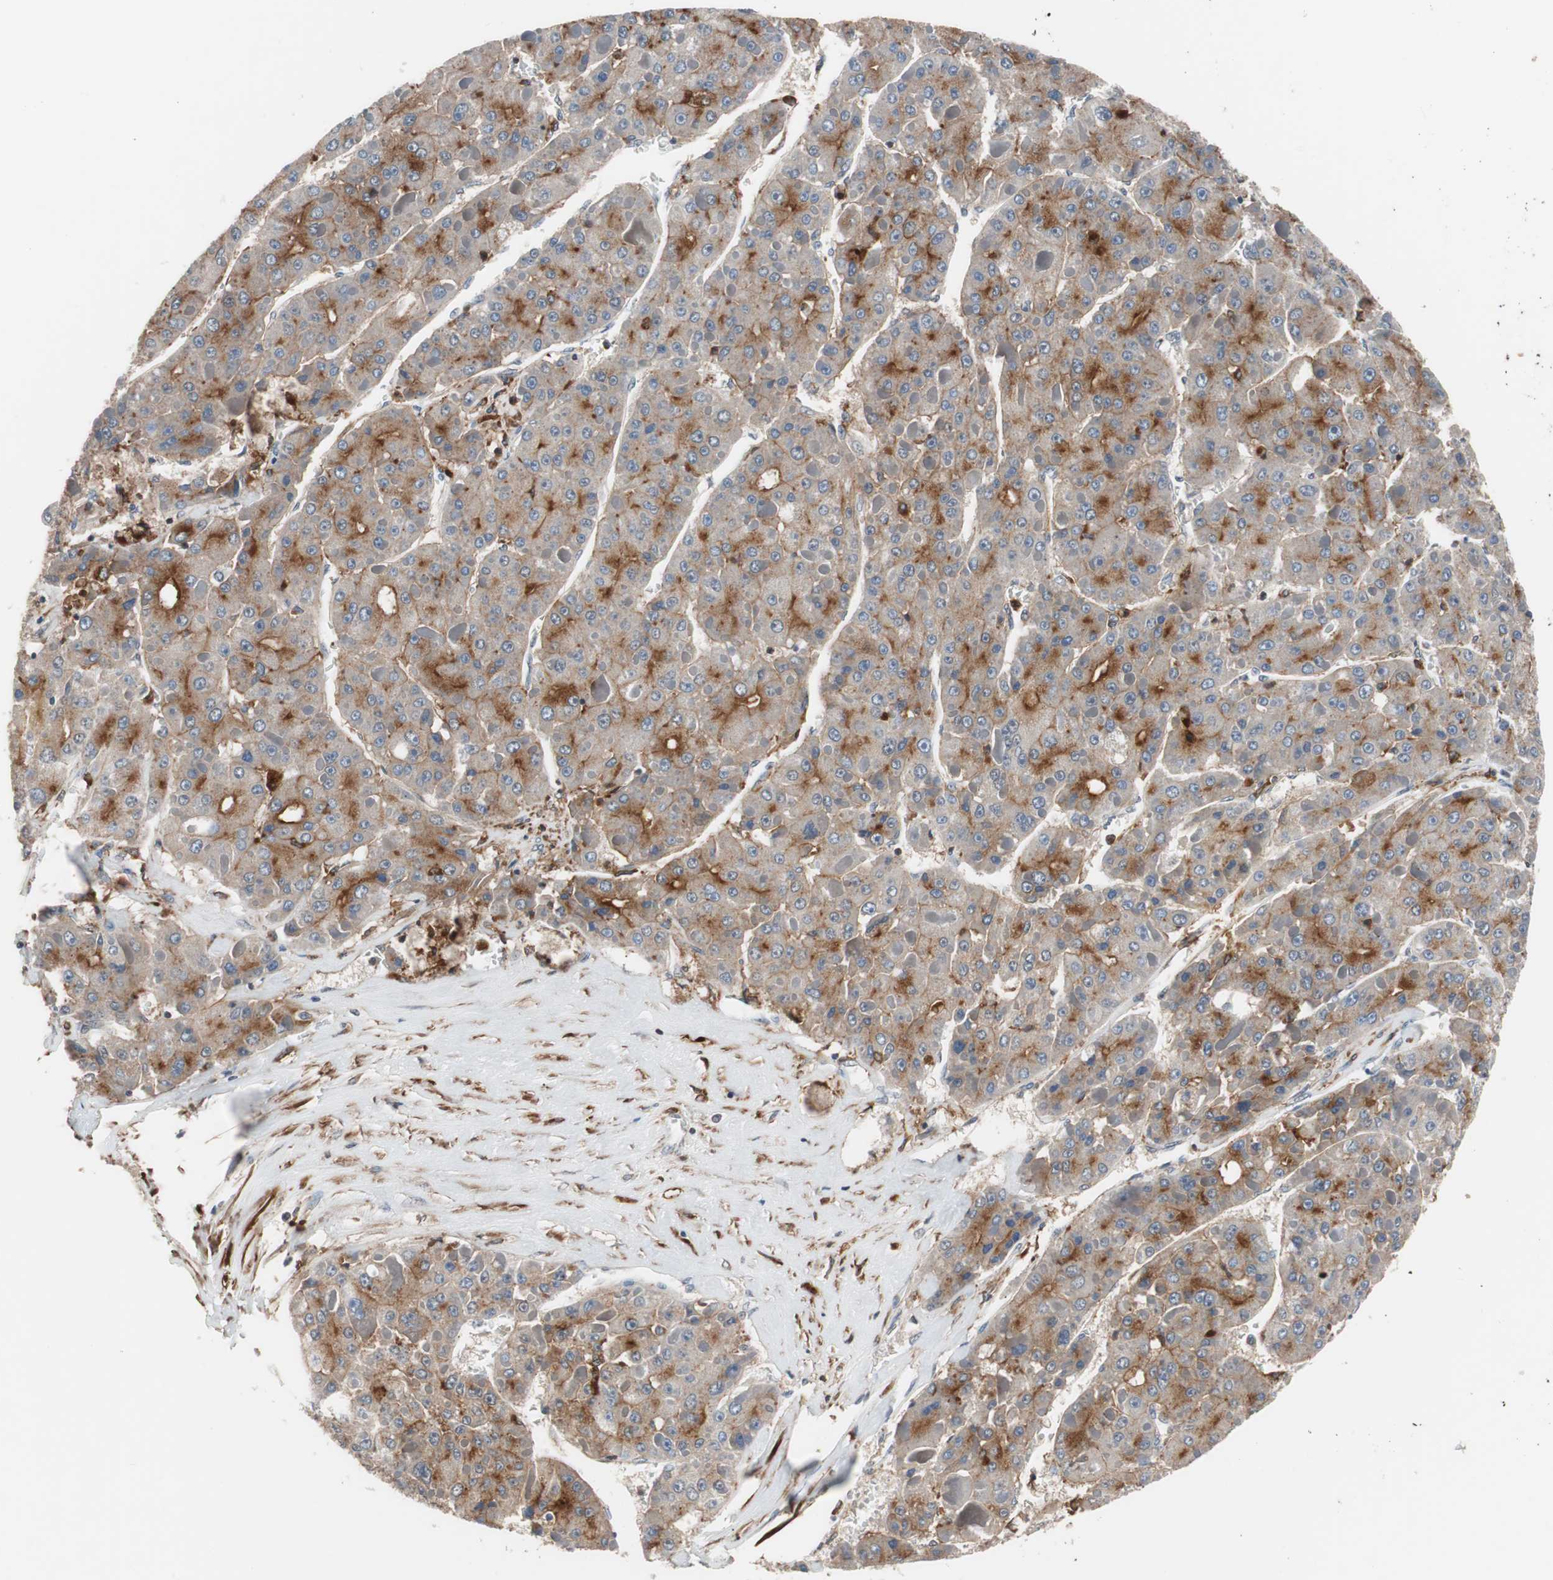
{"staining": {"intensity": "moderate", "quantity": "25%-75%", "location": "cytoplasmic/membranous"}, "tissue": "liver cancer", "cell_type": "Tumor cells", "image_type": "cancer", "snomed": [{"axis": "morphology", "description": "Carcinoma, Hepatocellular, NOS"}, {"axis": "topography", "description": "Liver"}], "caption": "The image displays a brown stain indicating the presence of a protein in the cytoplasmic/membranous of tumor cells in liver hepatocellular carcinoma.", "gene": "LITAF", "patient": {"sex": "female", "age": 73}}